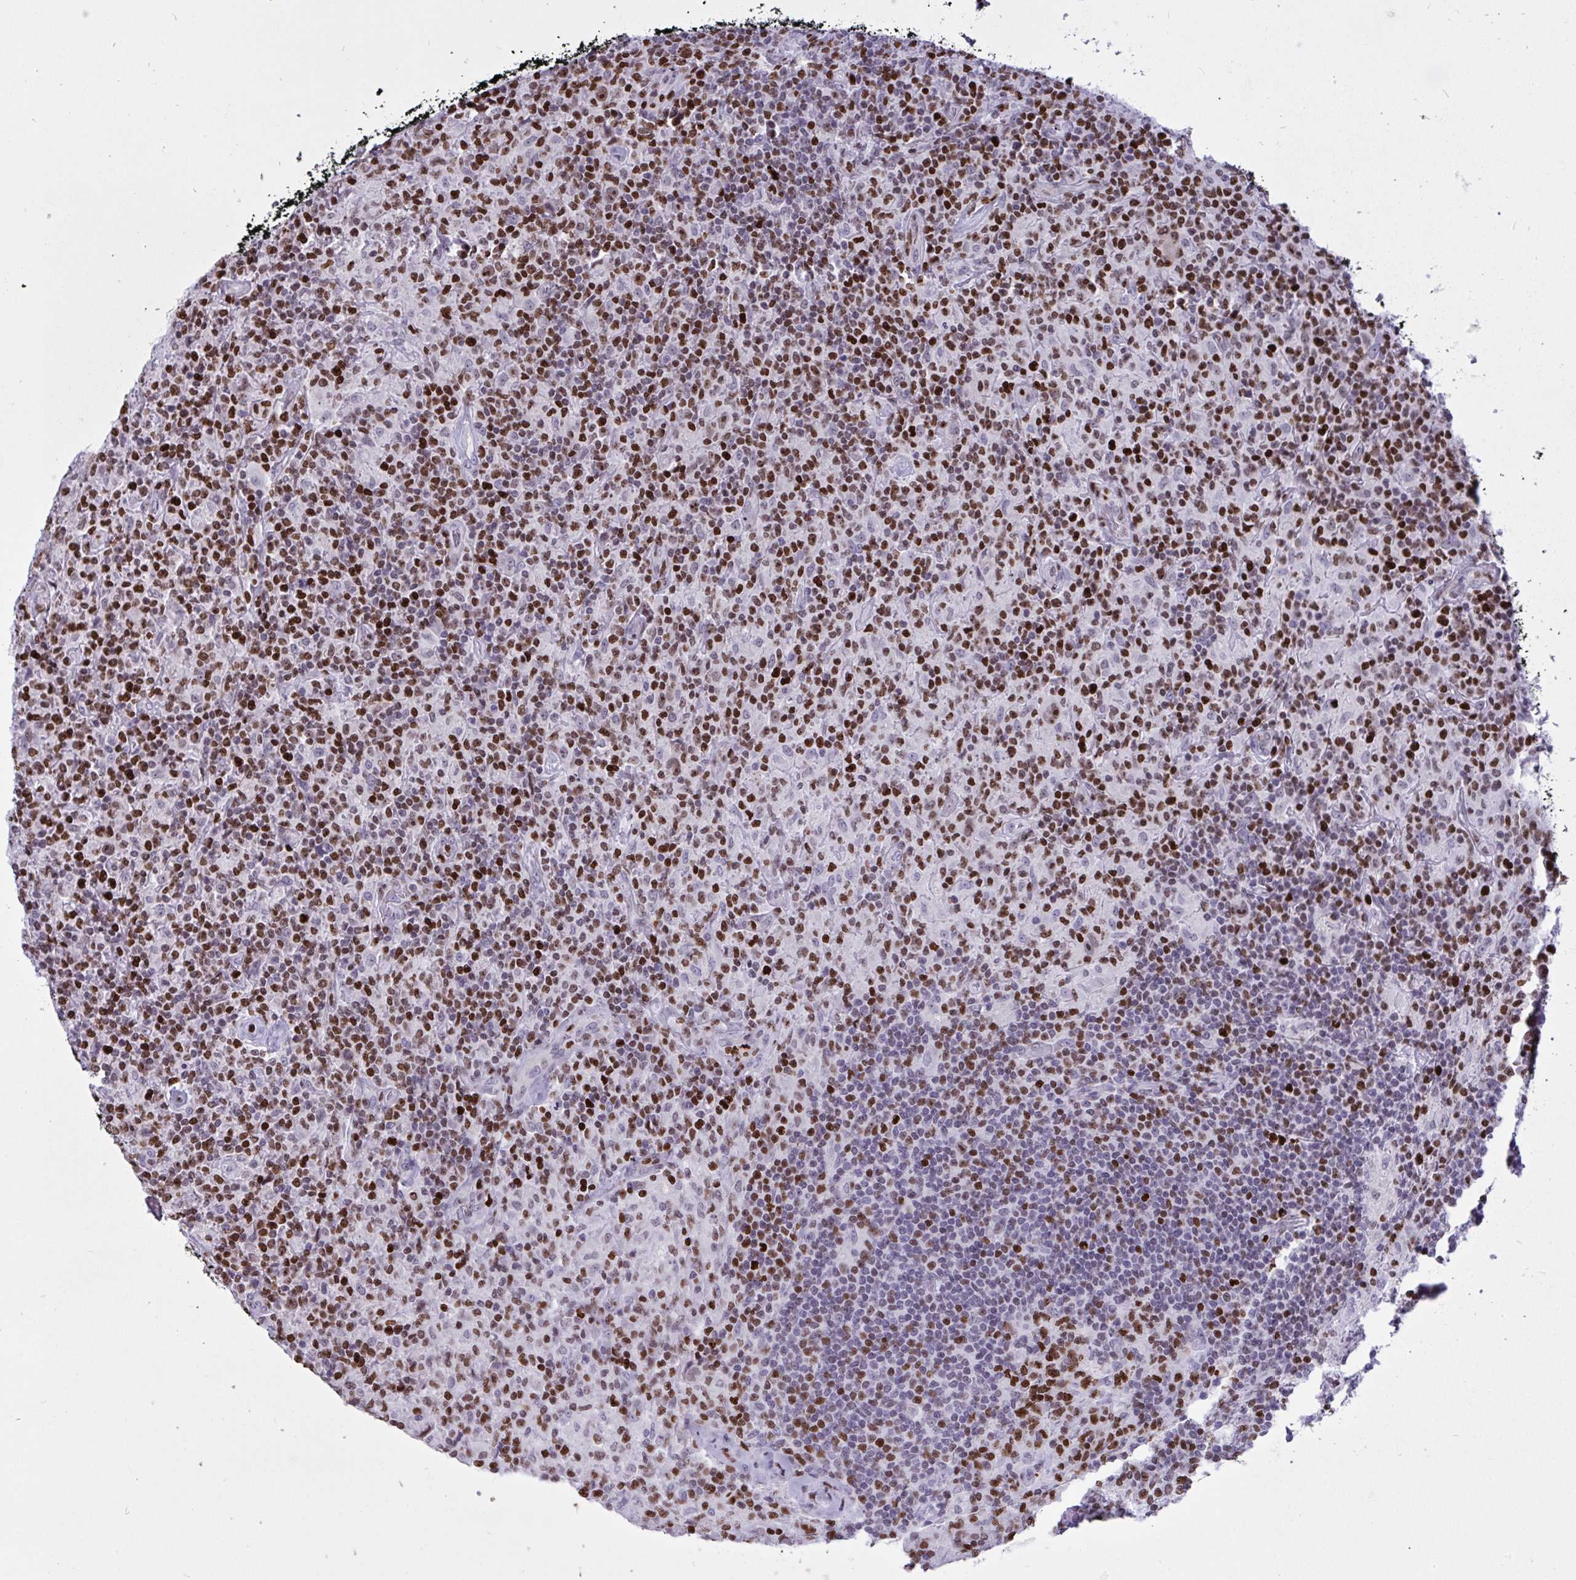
{"staining": {"intensity": "moderate", "quantity": "25%-75%", "location": "nuclear"}, "tissue": "lymphoma", "cell_type": "Tumor cells", "image_type": "cancer", "snomed": [{"axis": "morphology", "description": "Hodgkin's disease, NOS"}, {"axis": "topography", "description": "Lymph node"}], "caption": "IHC staining of lymphoma, which demonstrates medium levels of moderate nuclear staining in approximately 25%-75% of tumor cells indicating moderate nuclear protein positivity. The staining was performed using DAB (3,3'-diaminobenzidine) (brown) for protein detection and nuclei were counterstained in hematoxylin (blue).", "gene": "HMGB2", "patient": {"sex": "male", "age": 70}}